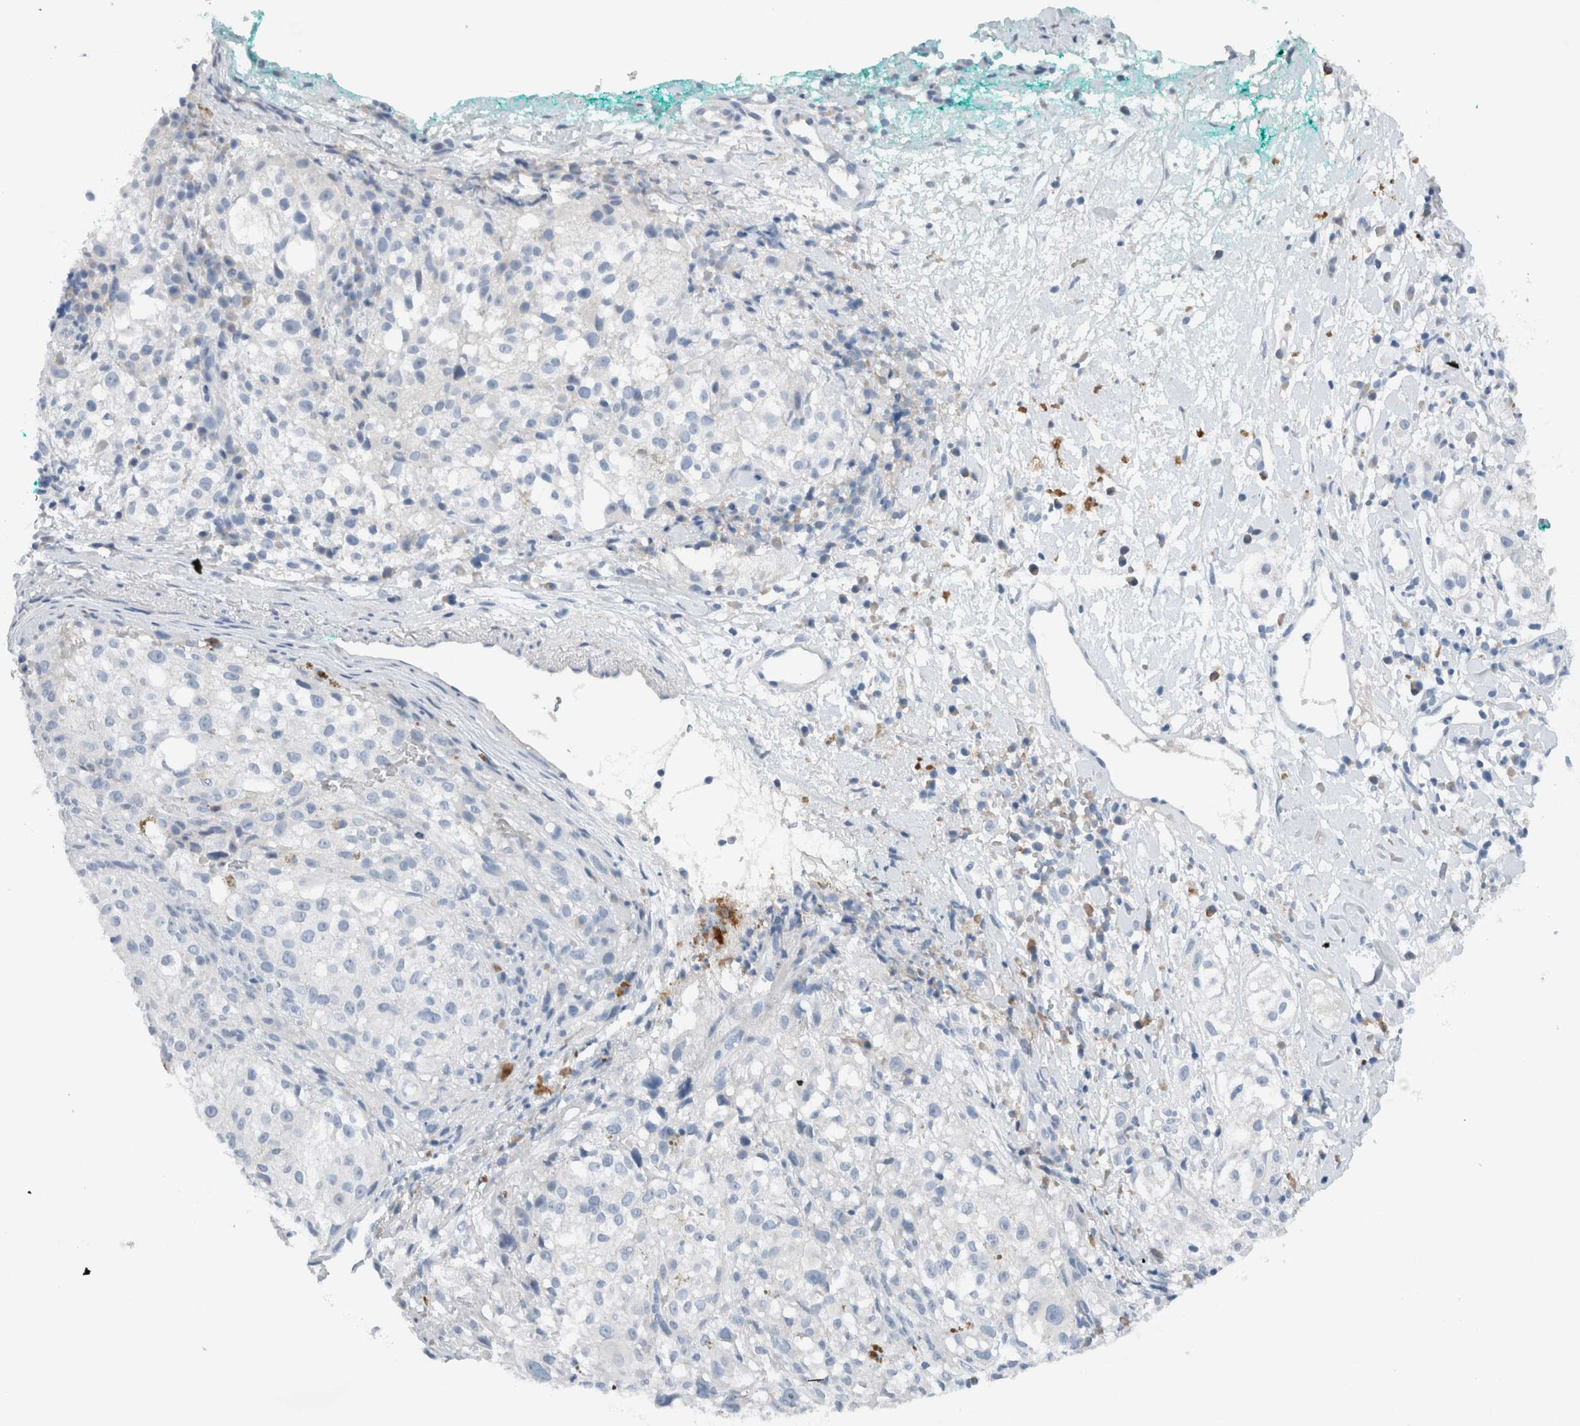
{"staining": {"intensity": "negative", "quantity": "none", "location": "none"}, "tissue": "melanoma", "cell_type": "Tumor cells", "image_type": "cancer", "snomed": [{"axis": "morphology", "description": "Necrosis, NOS"}, {"axis": "morphology", "description": "Malignant melanoma, NOS"}, {"axis": "topography", "description": "Skin"}], "caption": "Melanoma stained for a protein using immunohistochemistry (IHC) shows no staining tumor cells.", "gene": "DUOX1", "patient": {"sex": "female", "age": 87}}